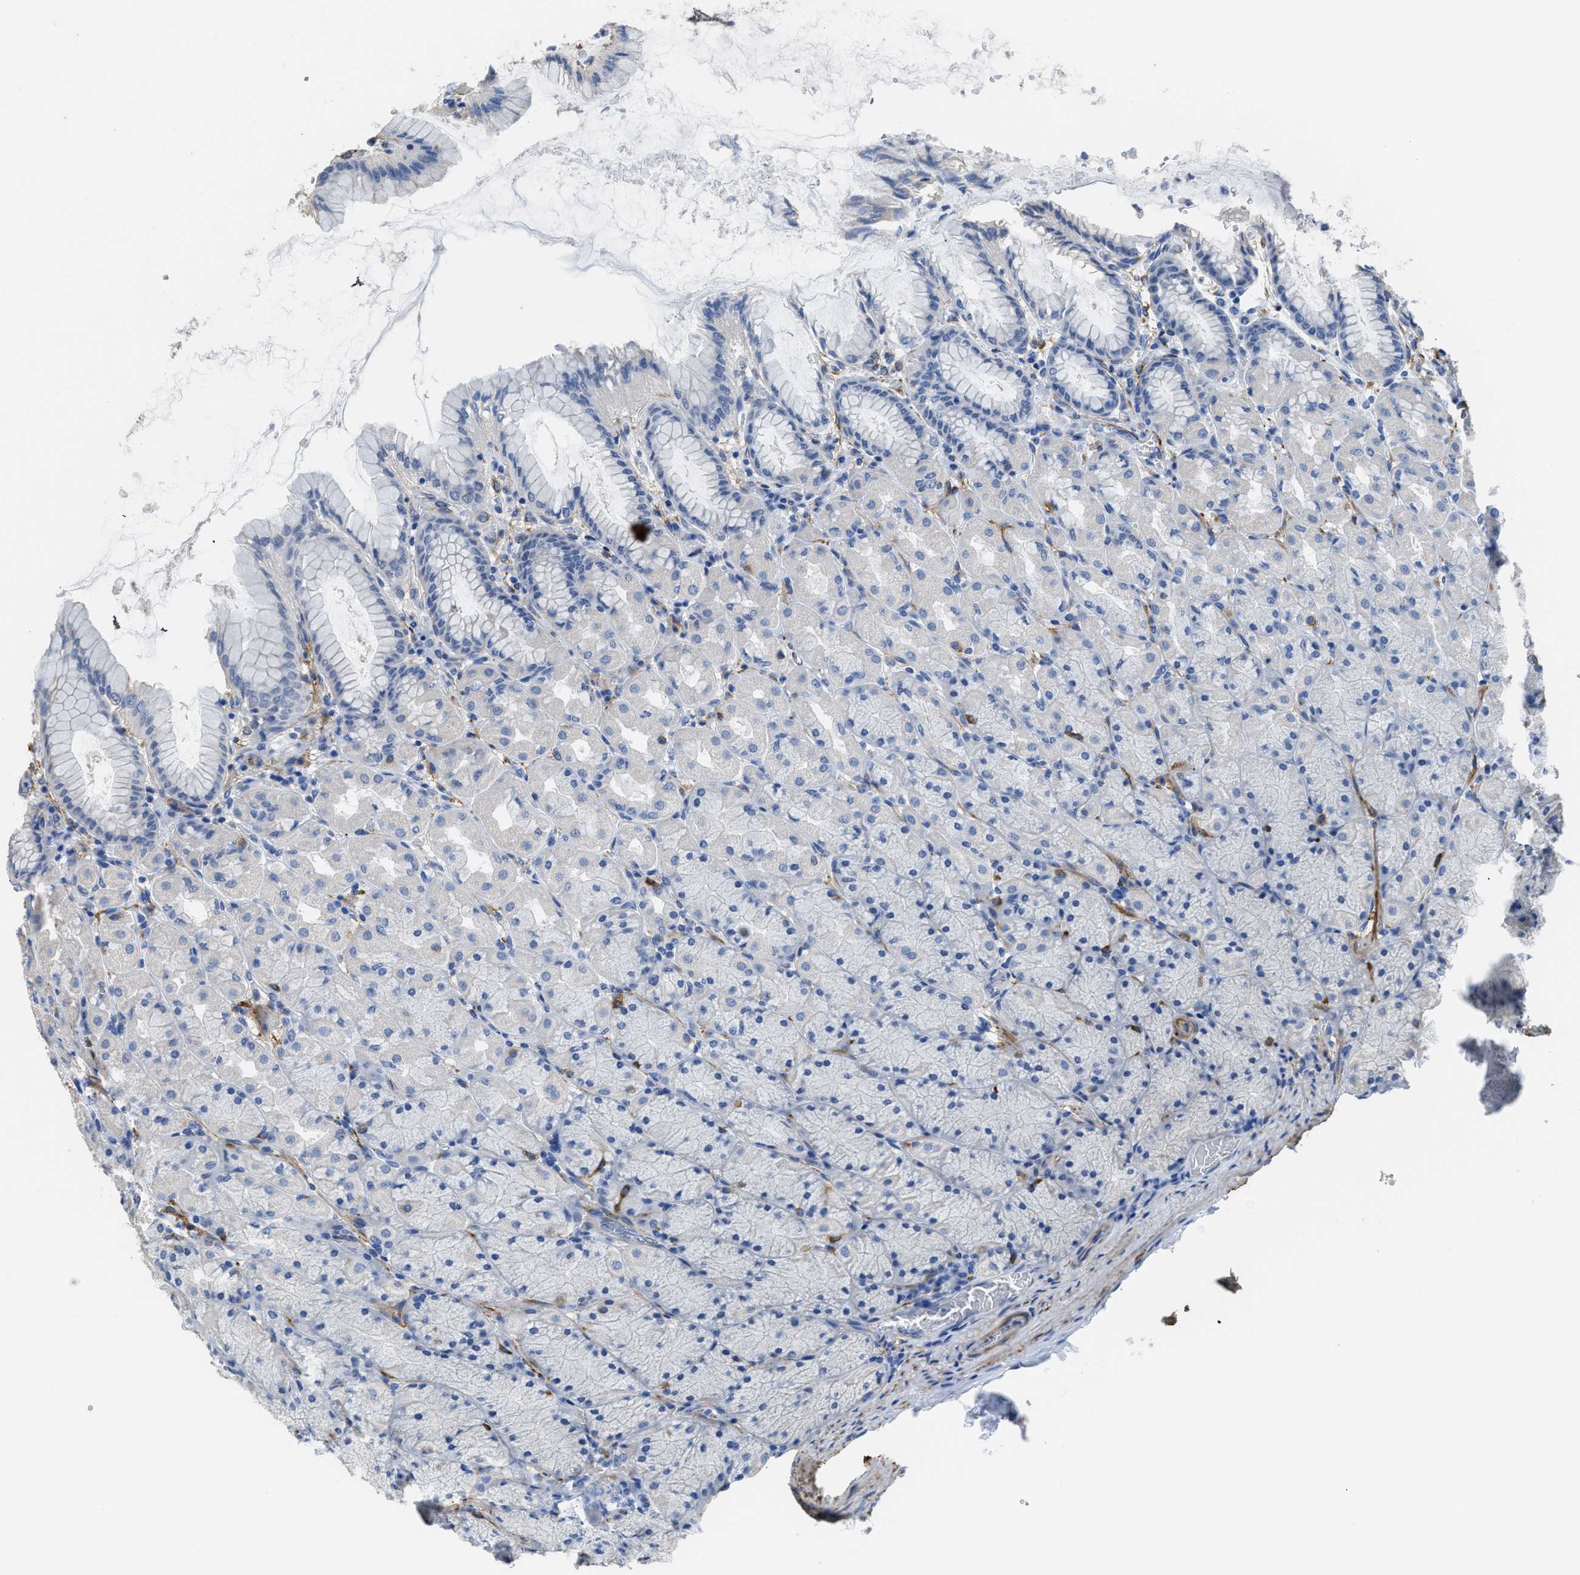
{"staining": {"intensity": "negative", "quantity": "none", "location": "none"}, "tissue": "stomach", "cell_type": "Glandular cells", "image_type": "normal", "snomed": [{"axis": "morphology", "description": "Normal tissue, NOS"}, {"axis": "topography", "description": "Stomach, upper"}], "caption": "Immunohistochemistry image of unremarkable stomach: stomach stained with DAB (3,3'-diaminobenzidine) displays no significant protein positivity in glandular cells.", "gene": "ZSWIM5", "patient": {"sex": "female", "age": 56}}